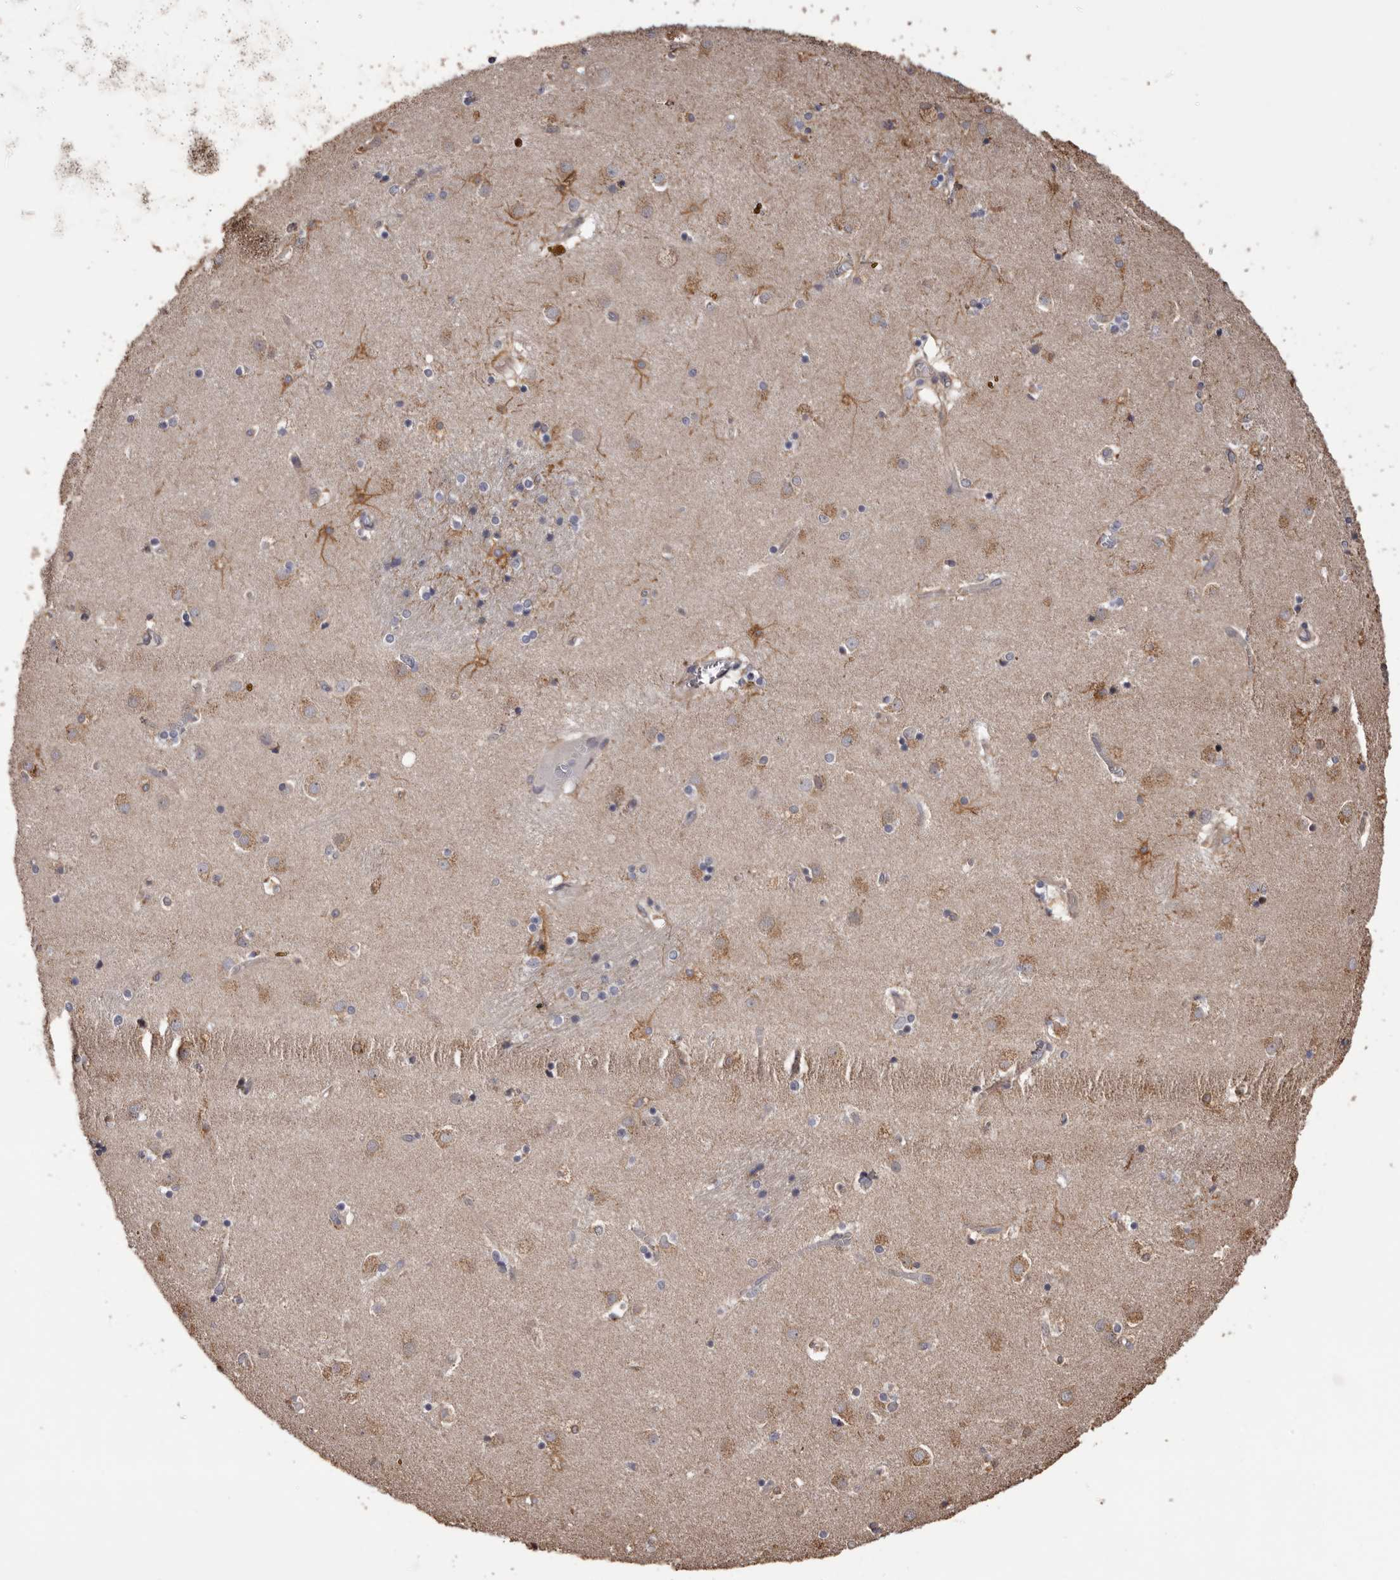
{"staining": {"intensity": "moderate", "quantity": "<25%", "location": "cytoplasmic/membranous"}, "tissue": "caudate", "cell_type": "Glial cells", "image_type": "normal", "snomed": [{"axis": "morphology", "description": "Normal tissue, NOS"}, {"axis": "topography", "description": "Lateral ventricle wall"}], "caption": "Immunohistochemical staining of unremarkable human caudate reveals low levels of moderate cytoplasmic/membranous positivity in approximately <25% of glial cells. The protein of interest is shown in brown color, while the nuclei are stained blue.", "gene": "CEP104", "patient": {"sex": "male", "age": 70}}